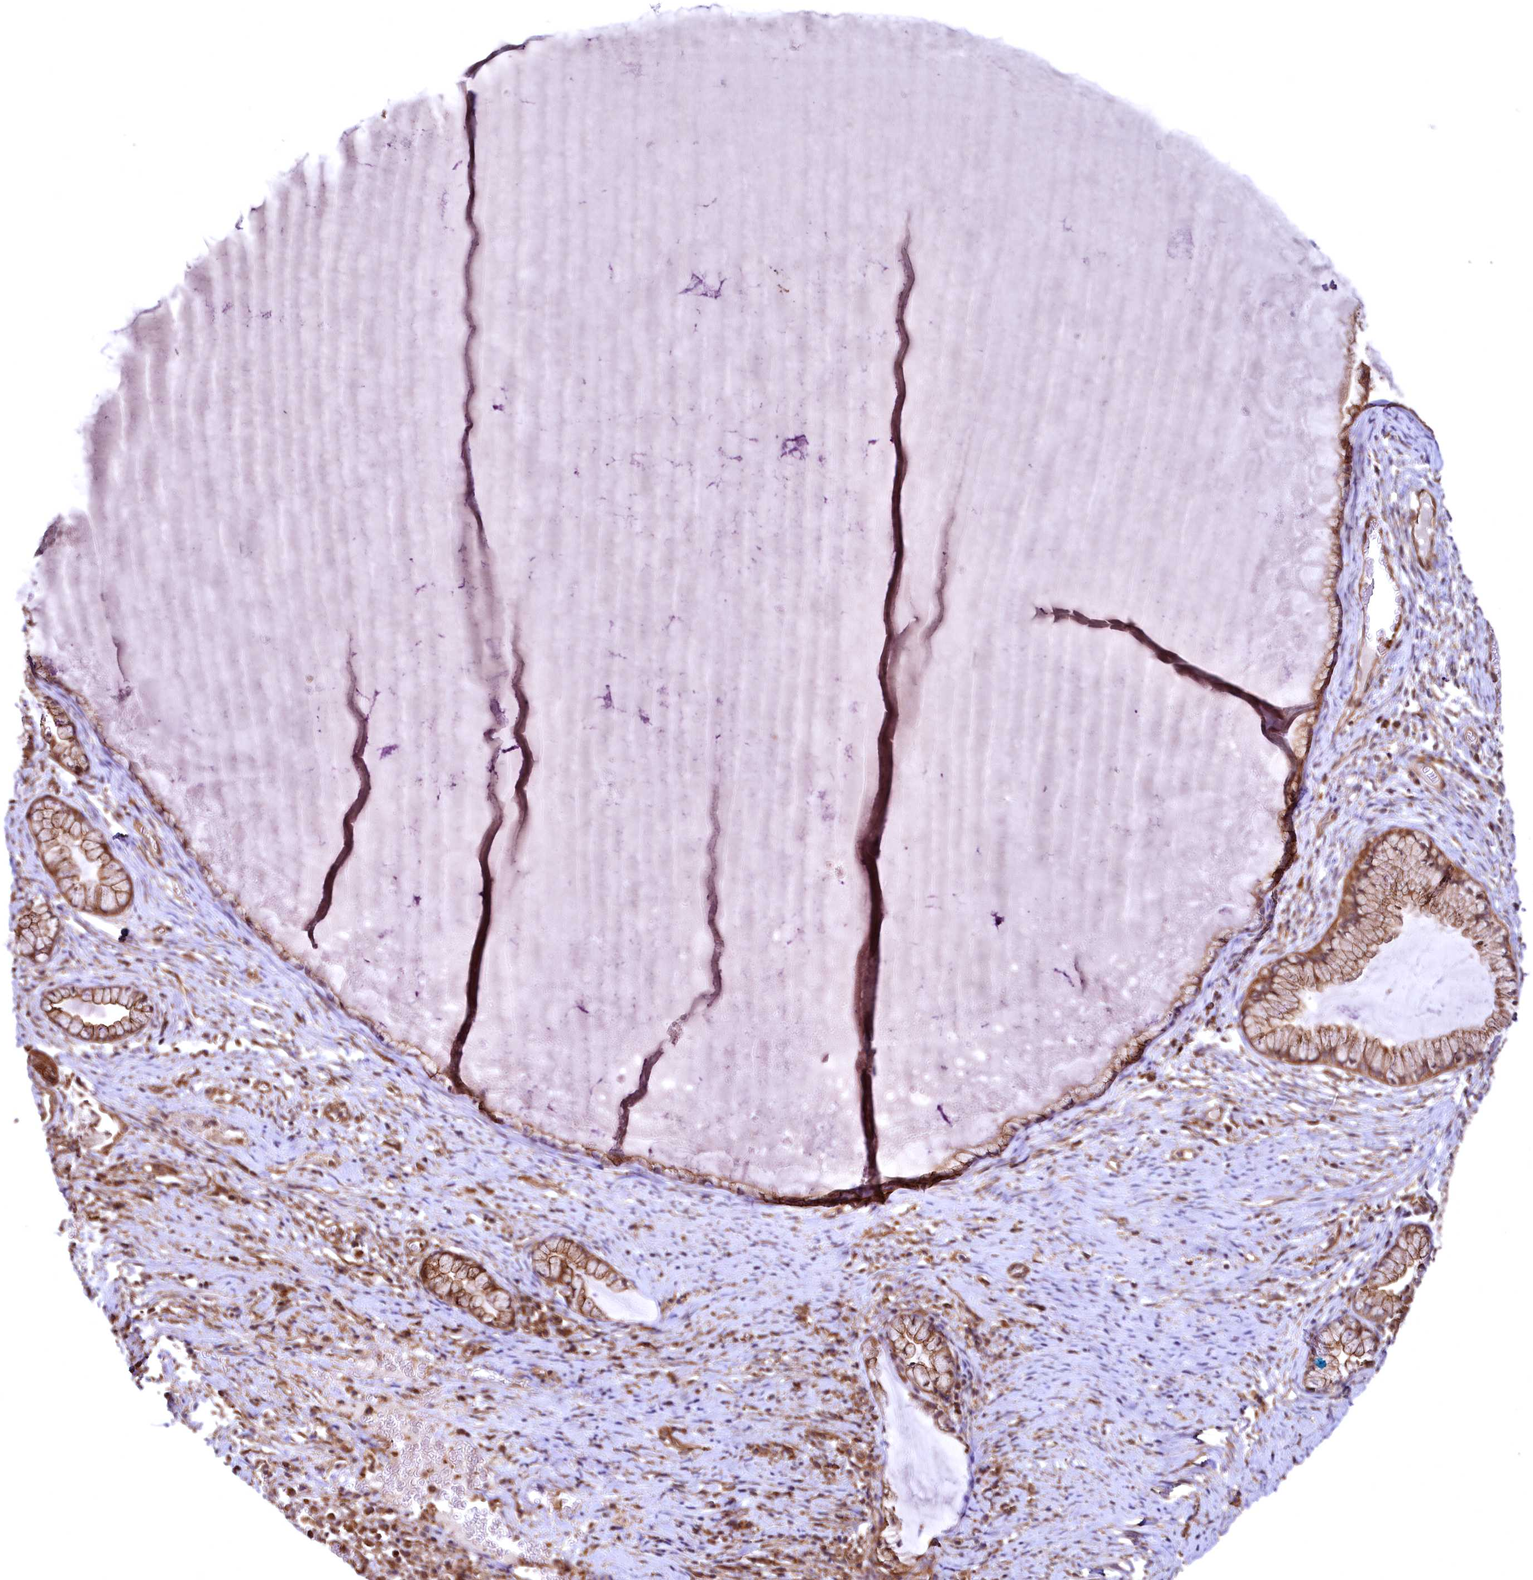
{"staining": {"intensity": "strong", "quantity": ">75%", "location": "cytoplasmic/membranous"}, "tissue": "cervix", "cell_type": "Glandular cells", "image_type": "normal", "snomed": [{"axis": "morphology", "description": "Normal tissue, NOS"}, {"axis": "topography", "description": "Cervix"}], "caption": "Immunohistochemistry (IHC) micrograph of benign human cervix stained for a protein (brown), which displays high levels of strong cytoplasmic/membranous staining in about >75% of glandular cells.", "gene": "SVIP", "patient": {"sex": "female", "age": 42}}